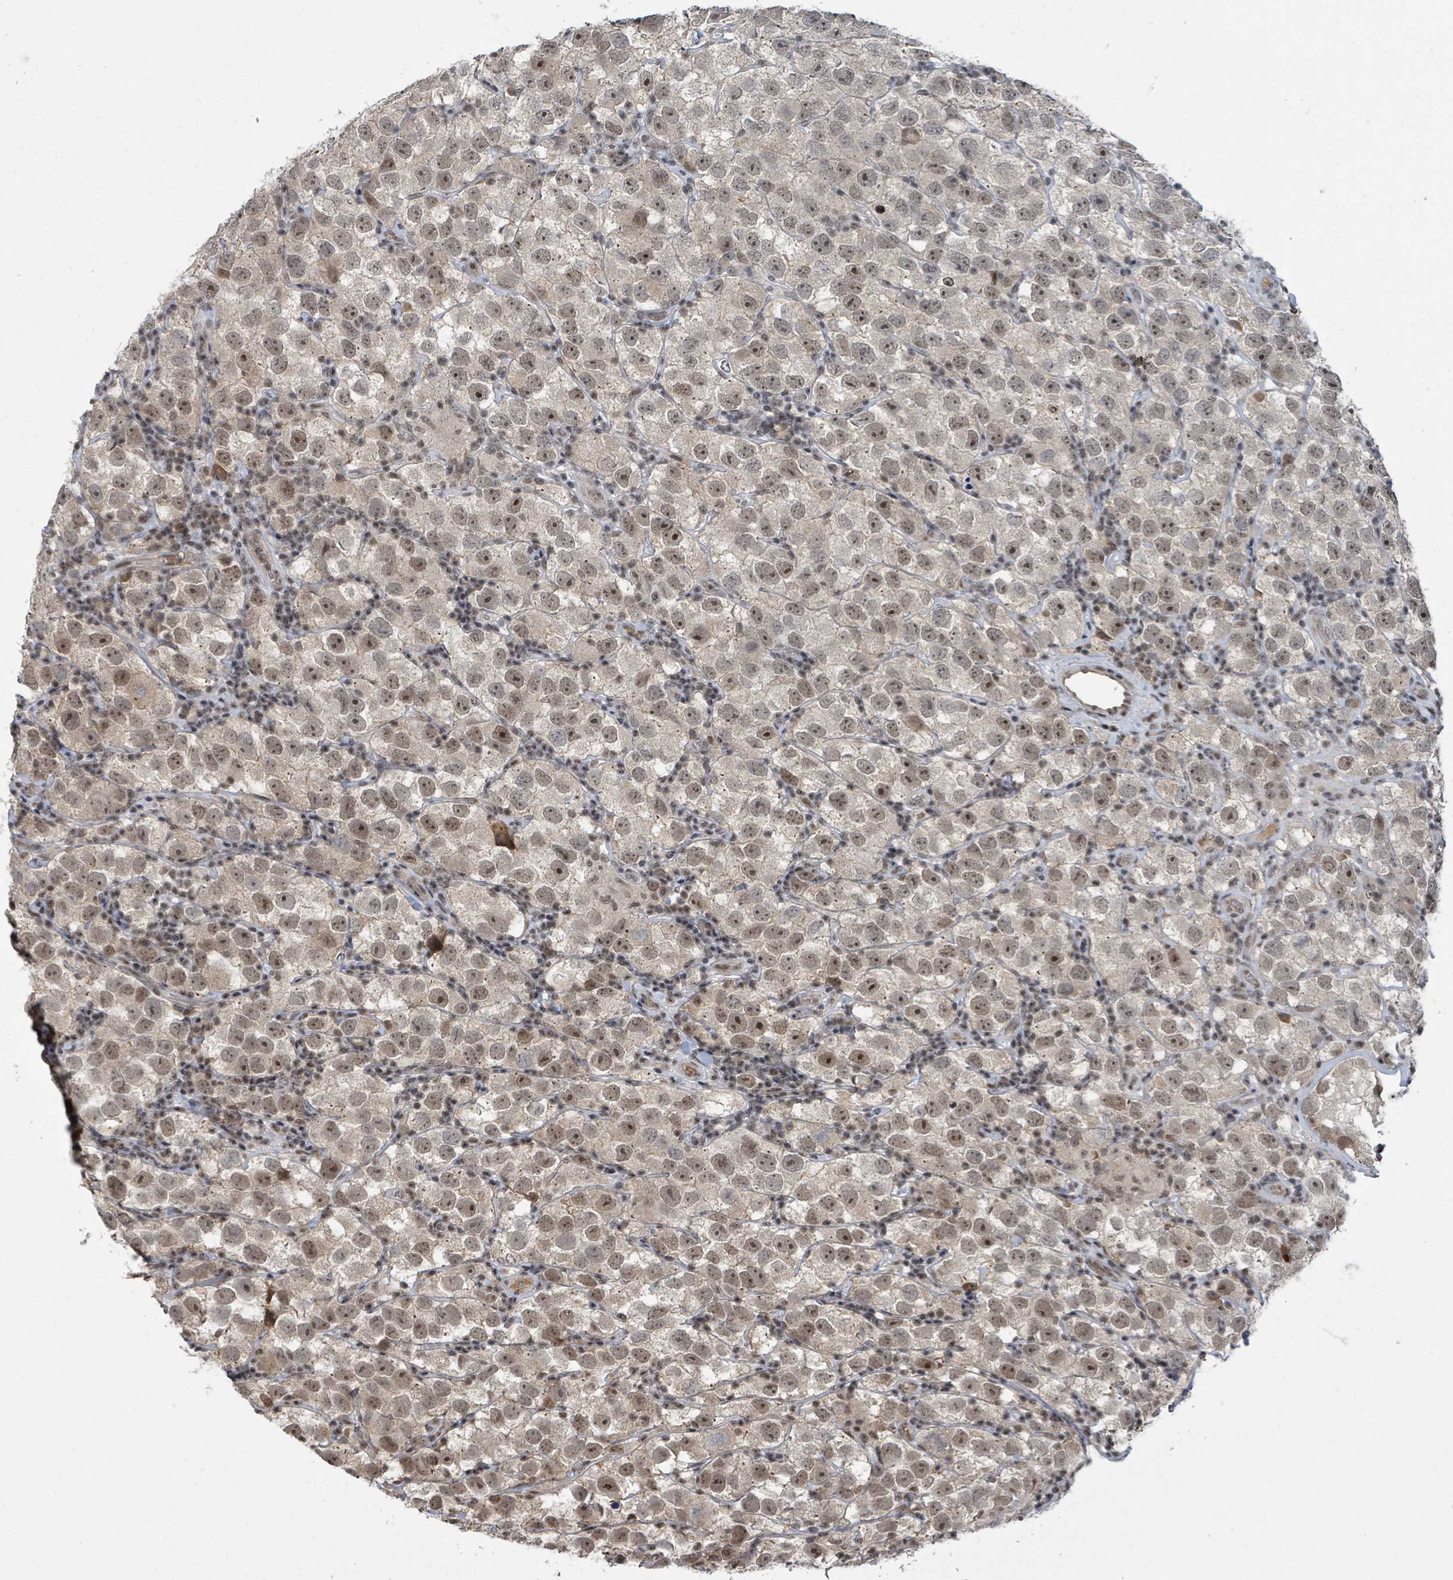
{"staining": {"intensity": "weak", "quantity": ">75%", "location": "nuclear"}, "tissue": "testis cancer", "cell_type": "Tumor cells", "image_type": "cancer", "snomed": [{"axis": "morphology", "description": "Seminoma, NOS"}, {"axis": "topography", "description": "Testis"}], "caption": "High-magnification brightfield microscopy of testis seminoma stained with DAB (brown) and counterstained with hematoxylin (blue). tumor cells exhibit weak nuclear staining is present in about>75% of cells. (DAB (3,3'-diaminobenzidine) = brown stain, brightfield microscopy at high magnification).", "gene": "ZBTB14", "patient": {"sex": "male", "age": 26}}